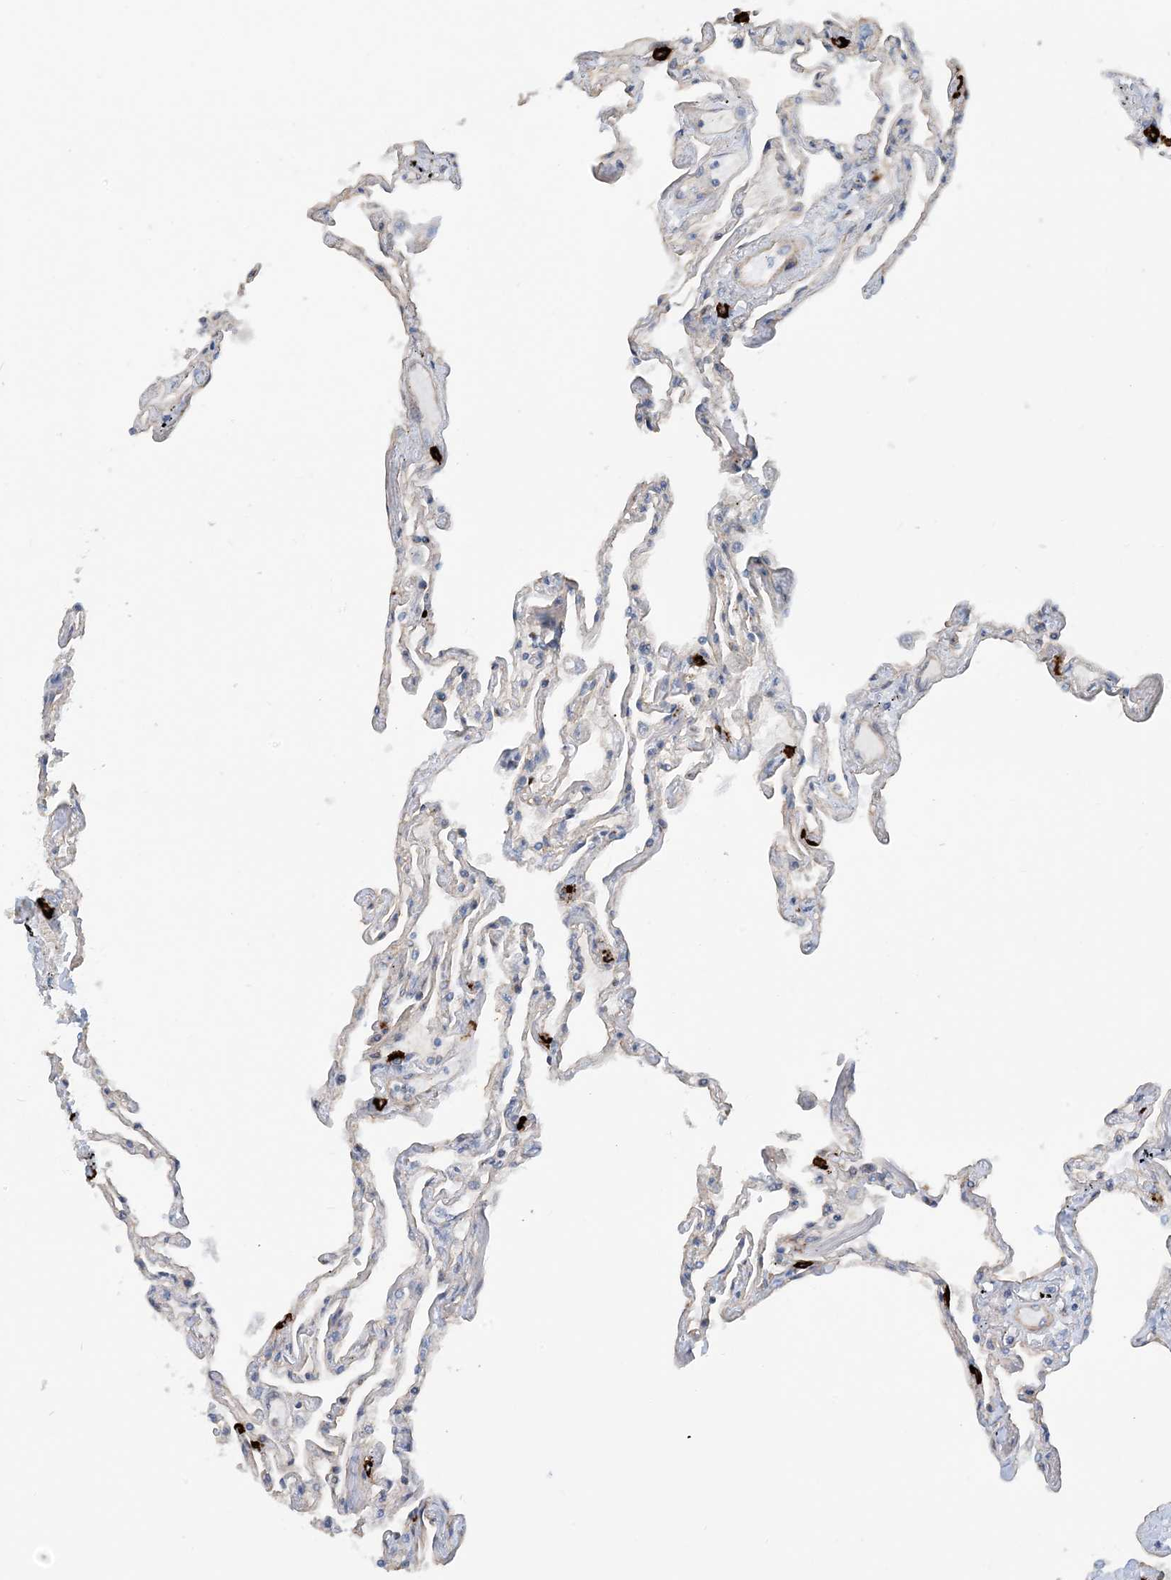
{"staining": {"intensity": "moderate", "quantity": "<25%", "location": "cytoplasmic/membranous"}, "tissue": "lung", "cell_type": "Alveolar cells", "image_type": "normal", "snomed": [{"axis": "morphology", "description": "Normal tissue, NOS"}, {"axis": "topography", "description": "Lung"}], "caption": "Normal lung exhibits moderate cytoplasmic/membranous expression in about <25% of alveolar cells (Brightfield microscopy of DAB IHC at high magnification)..", "gene": "PCDHGA1", "patient": {"sex": "female", "age": 67}}